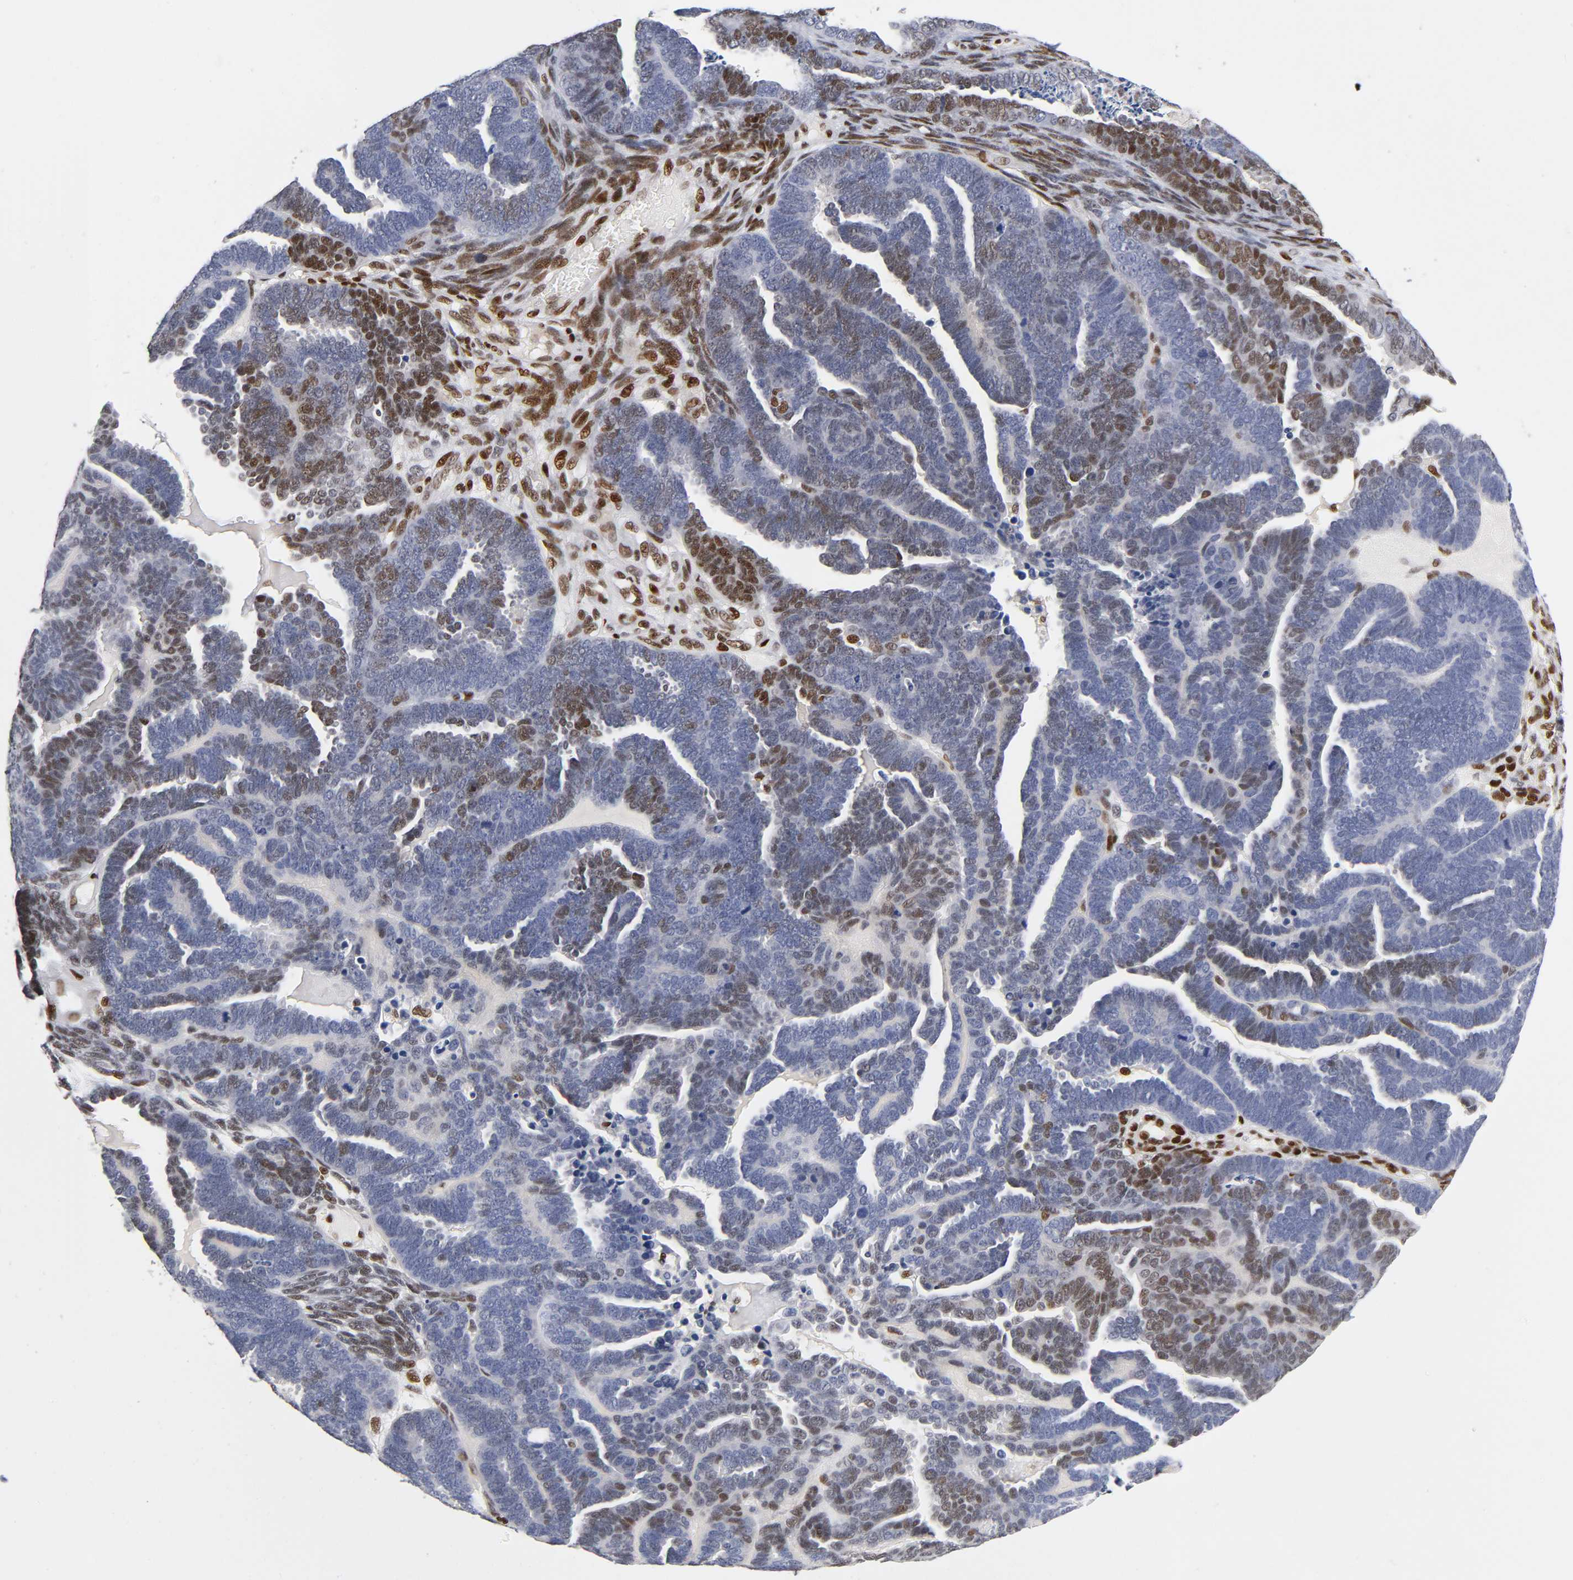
{"staining": {"intensity": "weak", "quantity": "<25%", "location": "nuclear"}, "tissue": "endometrial cancer", "cell_type": "Tumor cells", "image_type": "cancer", "snomed": [{"axis": "morphology", "description": "Neoplasm, malignant, NOS"}, {"axis": "topography", "description": "Endometrium"}], "caption": "DAB (3,3'-diaminobenzidine) immunohistochemical staining of endometrial malignant neoplasm reveals no significant positivity in tumor cells.", "gene": "NR3C1", "patient": {"sex": "female", "age": 74}}